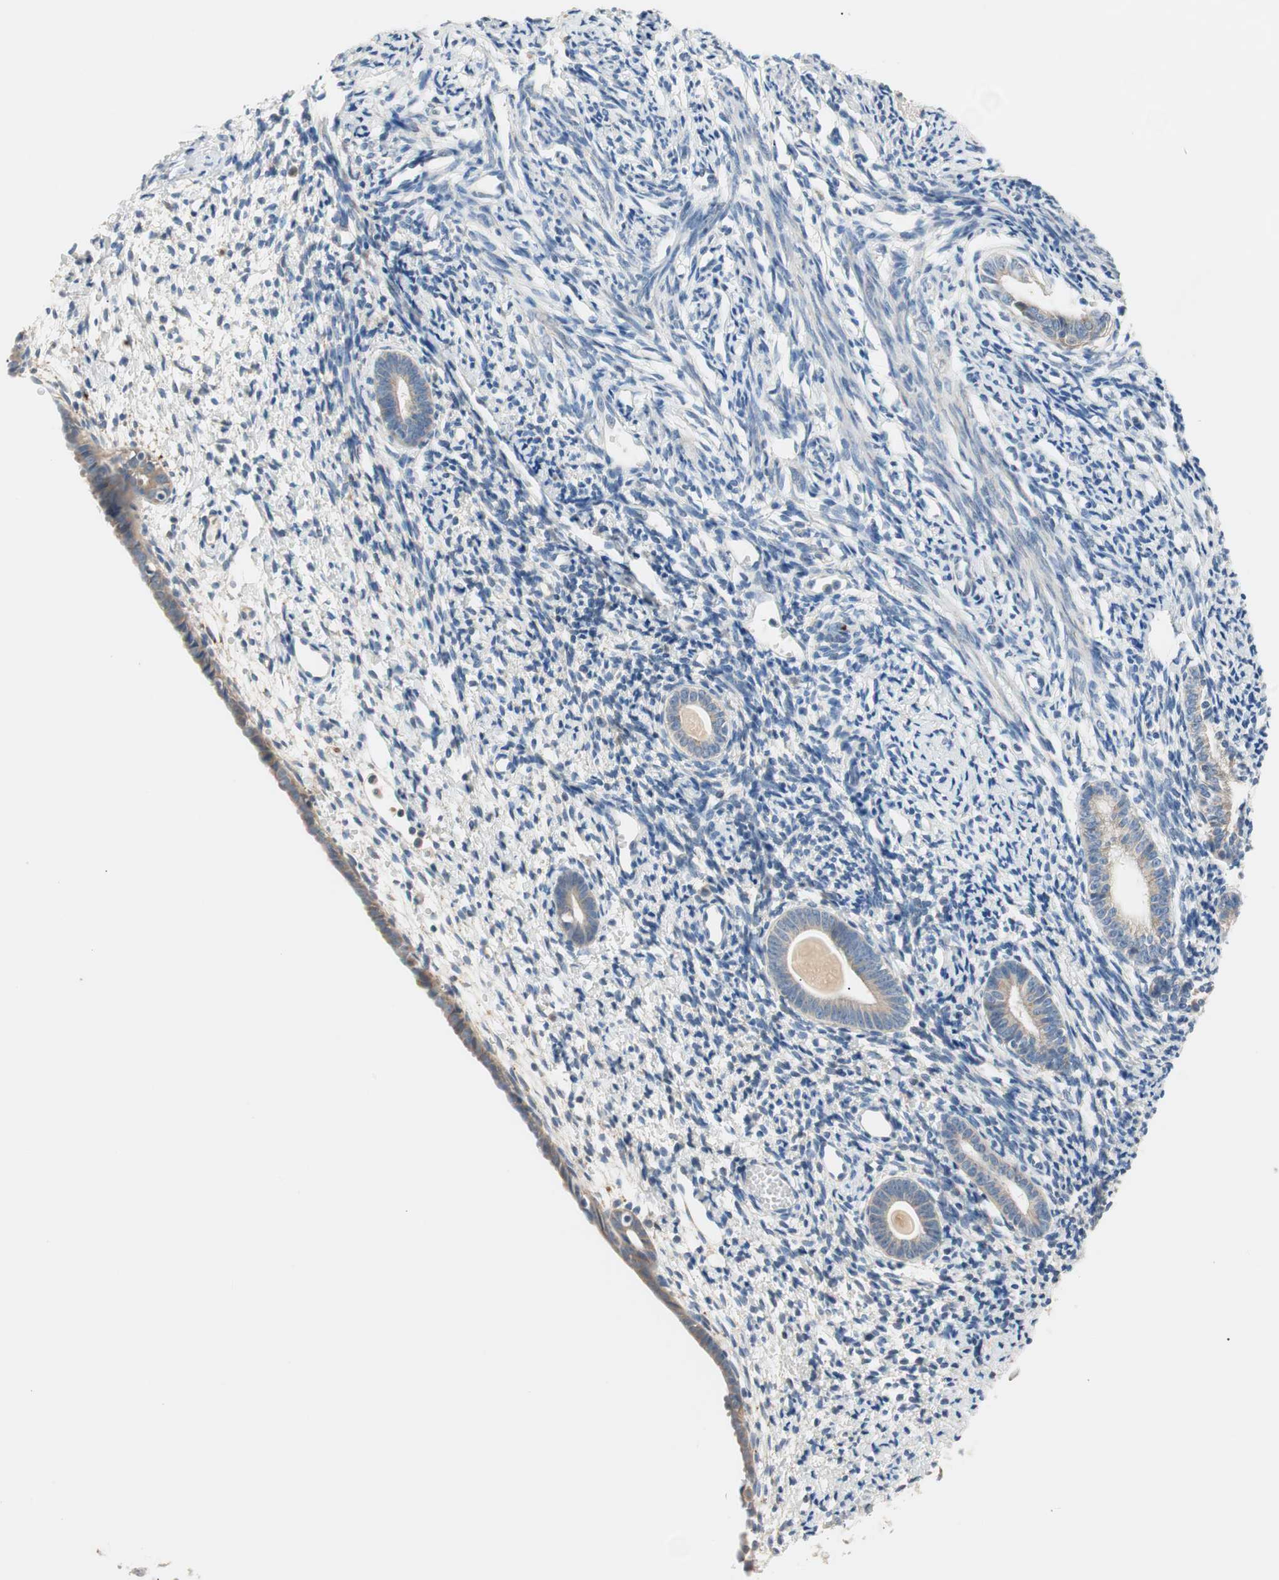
{"staining": {"intensity": "negative", "quantity": "none", "location": "none"}, "tissue": "endometrium", "cell_type": "Cells in endometrial stroma", "image_type": "normal", "snomed": [{"axis": "morphology", "description": "Normal tissue, NOS"}, {"axis": "topography", "description": "Endometrium"}], "caption": "Immunohistochemical staining of unremarkable human endometrium displays no significant positivity in cells in endometrial stroma. (DAB (3,3'-diaminobenzidine) immunohistochemistry (IHC), high magnification).", "gene": "FADS2", "patient": {"sex": "female", "age": 71}}